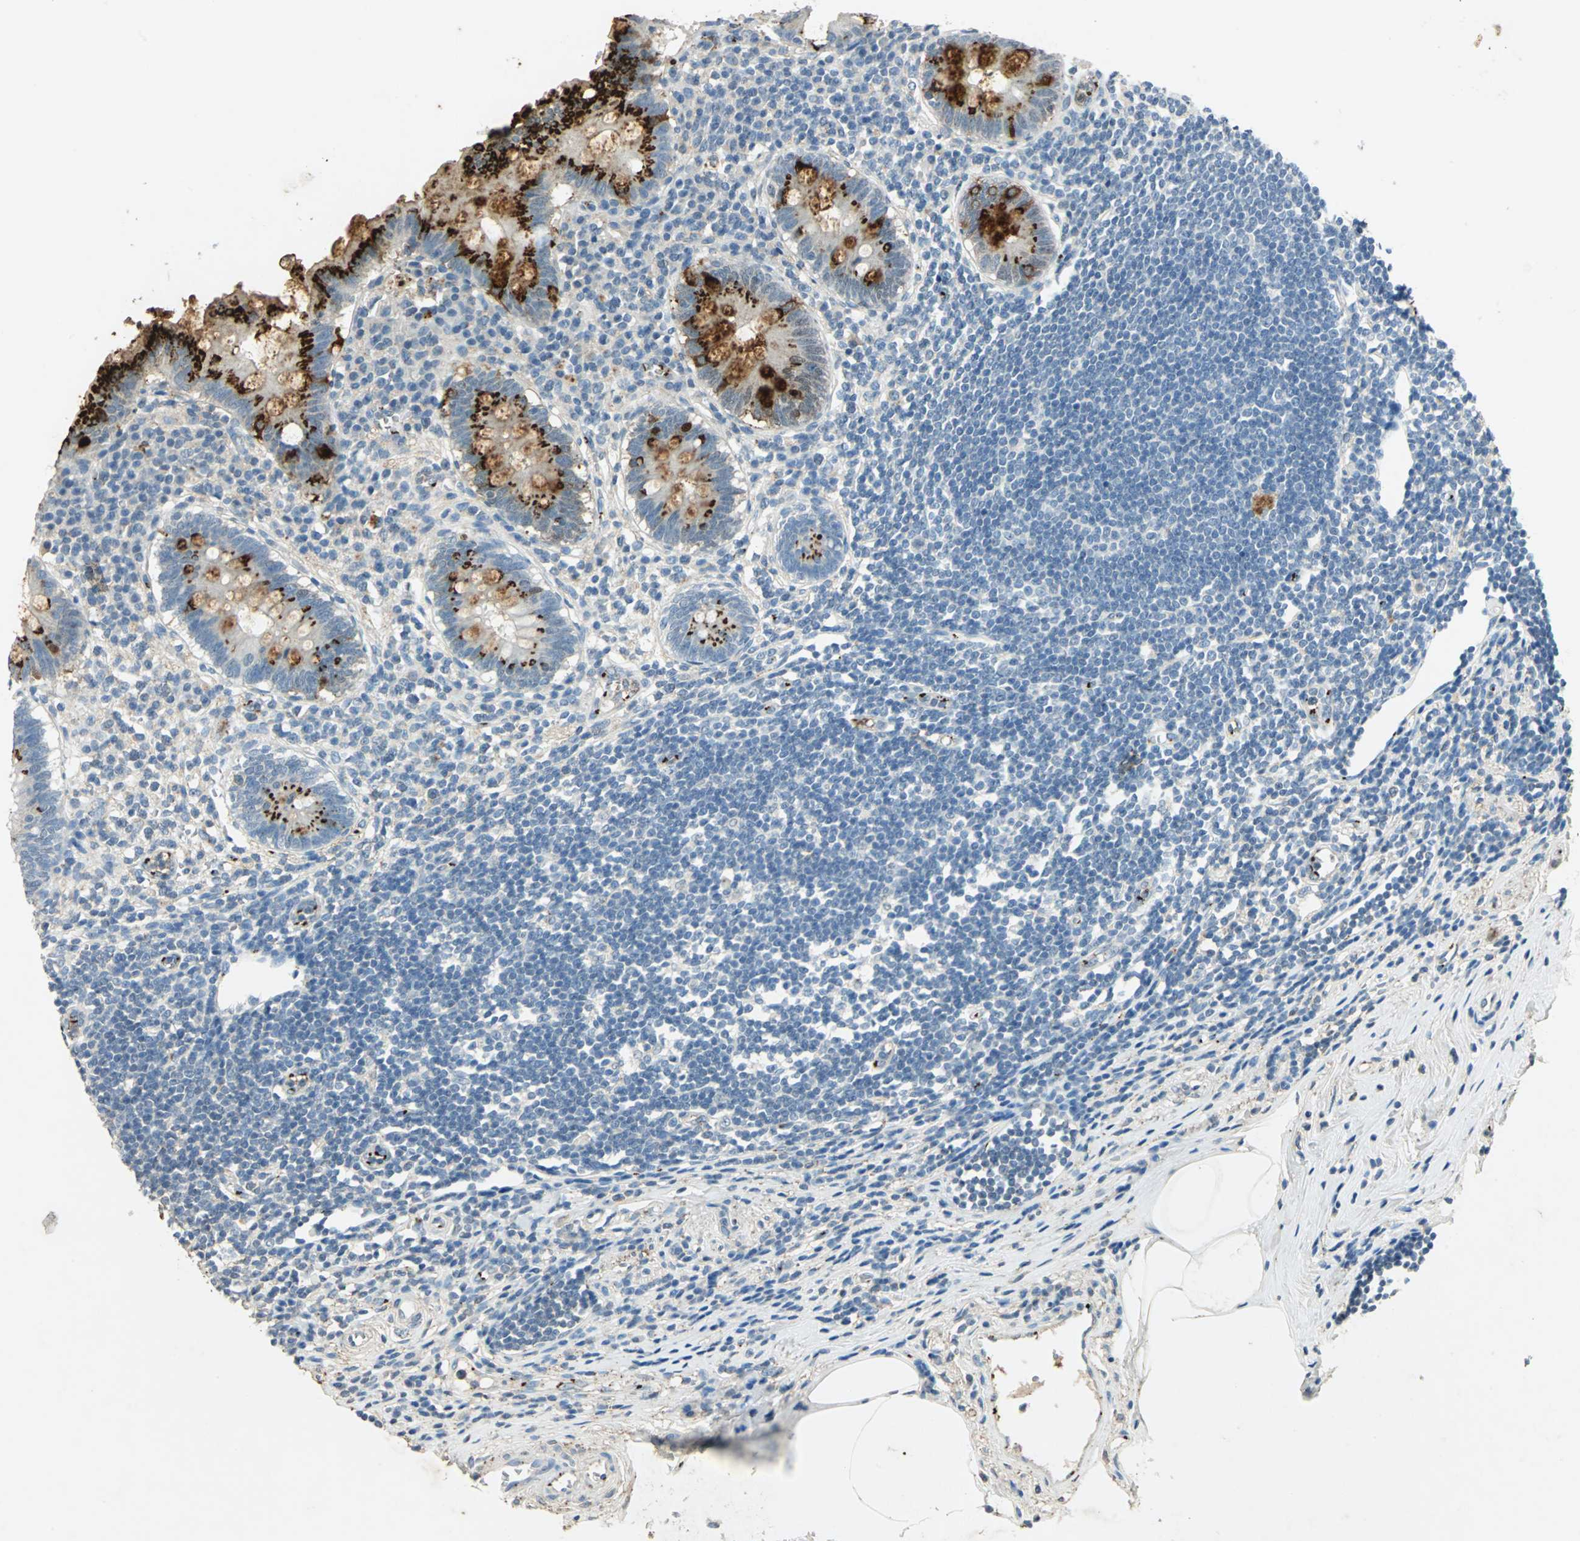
{"staining": {"intensity": "strong", "quantity": ">75%", "location": "cytoplasmic/membranous"}, "tissue": "appendix", "cell_type": "Glandular cells", "image_type": "normal", "snomed": [{"axis": "morphology", "description": "Normal tissue, NOS"}, {"axis": "topography", "description": "Appendix"}], "caption": "IHC (DAB) staining of benign human appendix displays strong cytoplasmic/membranous protein expression in approximately >75% of glandular cells.", "gene": "CAMK2B", "patient": {"sex": "female", "age": 50}}